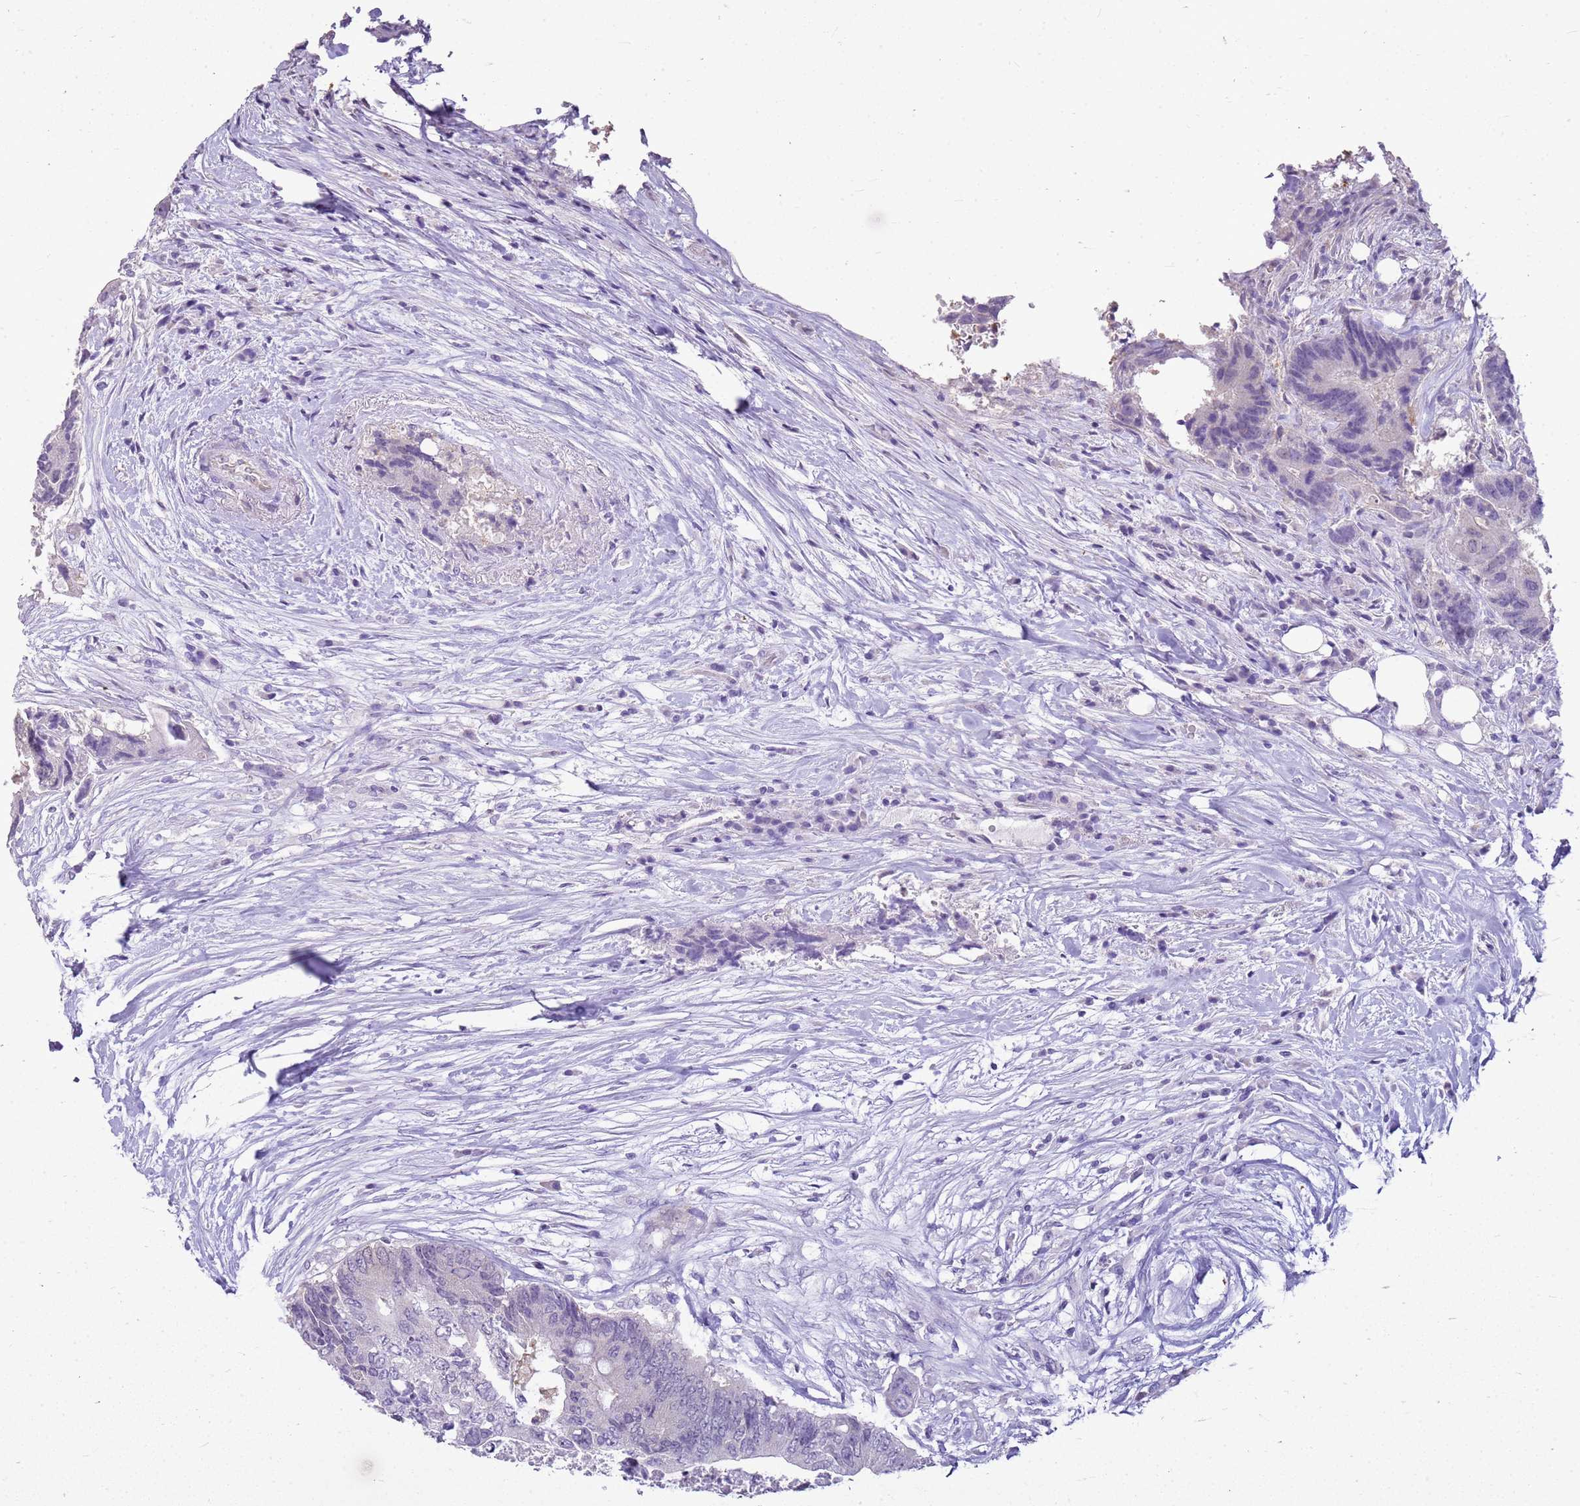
{"staining": {"intensity": "negative", "quantity": "none", "location": "none"}, "tissue": "colorectal cancer", "cell_type": "Tumor cells", "image_type": "cancer", "snomed": [{"axis": "morphology", "description": "Adenocarcinoma, NOS"}, {"axis": "topography", "description": "Colon"}], "caption": "The photomicrograph displays no staining of tumor cells in colorectal cancer (adenocarcinoma). Brightfield microscopy of IHC stained with DAB (3,3'-diaminobenzidine) (brown) and hematoxylin (blue), captured at high magnification.", "gene": "SULT1E1", "patient": {"sex": "male", "age": 71}}